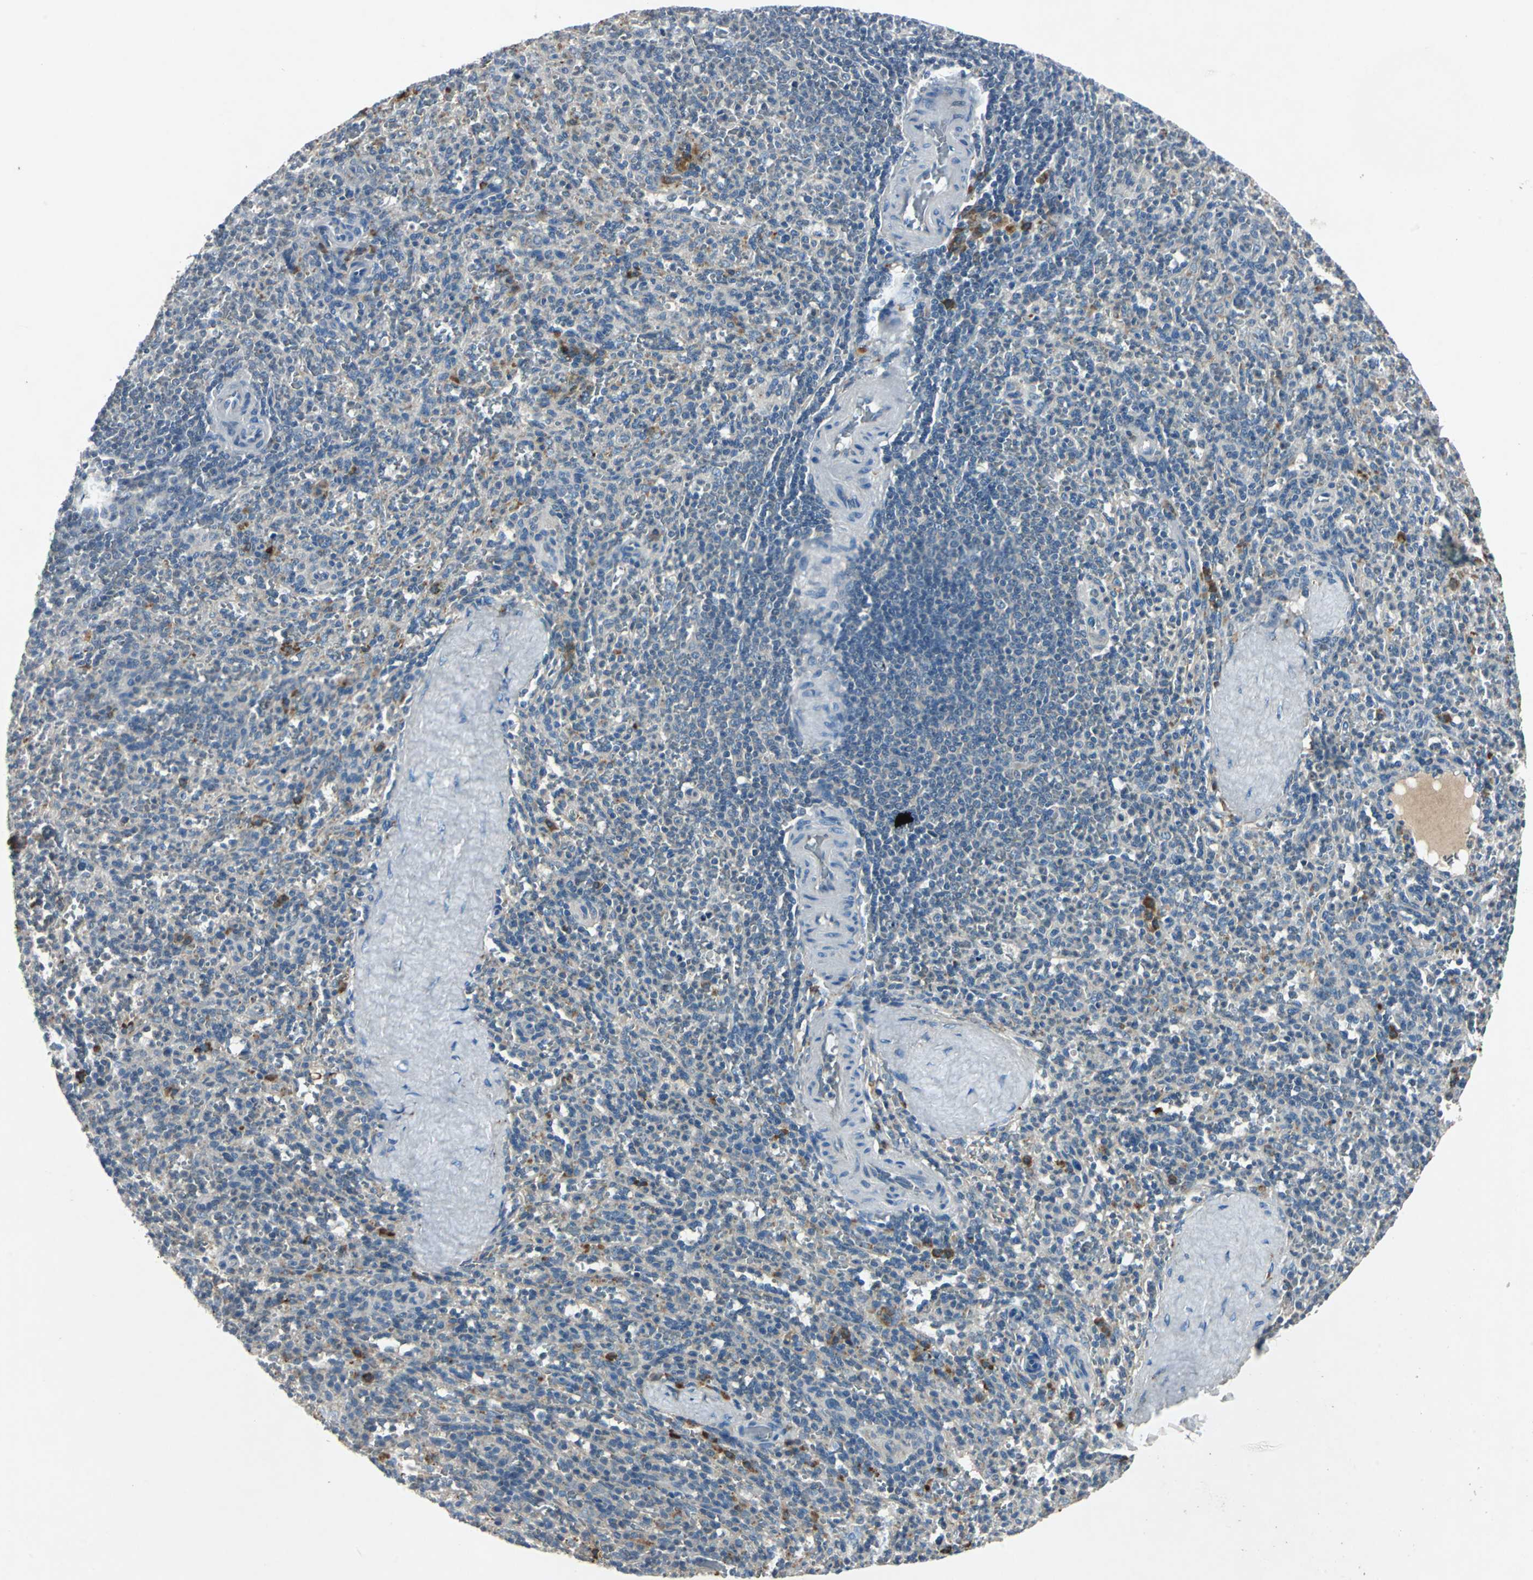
{"staining": {"intensity": "moderate", "quantity": "<25%", "location": "cytoplasmic/membranous"}, "tissue": "spleen", "cell_type": "Cells in red pulp", "image_type": "normal", "snomed": [{"axis": "morphology", "description": "Normal tissue, NOS"}, {"axis": "topography", "description": "Spleen"}], "caption": "Brown immunohistochemical staining in benign spleen displays moderate cytoplasmic/membranous staining in approximately <25% of cells in red pulp.", "gene": "SLC2A13", "patient": {"sex": "male", "age": 36}}